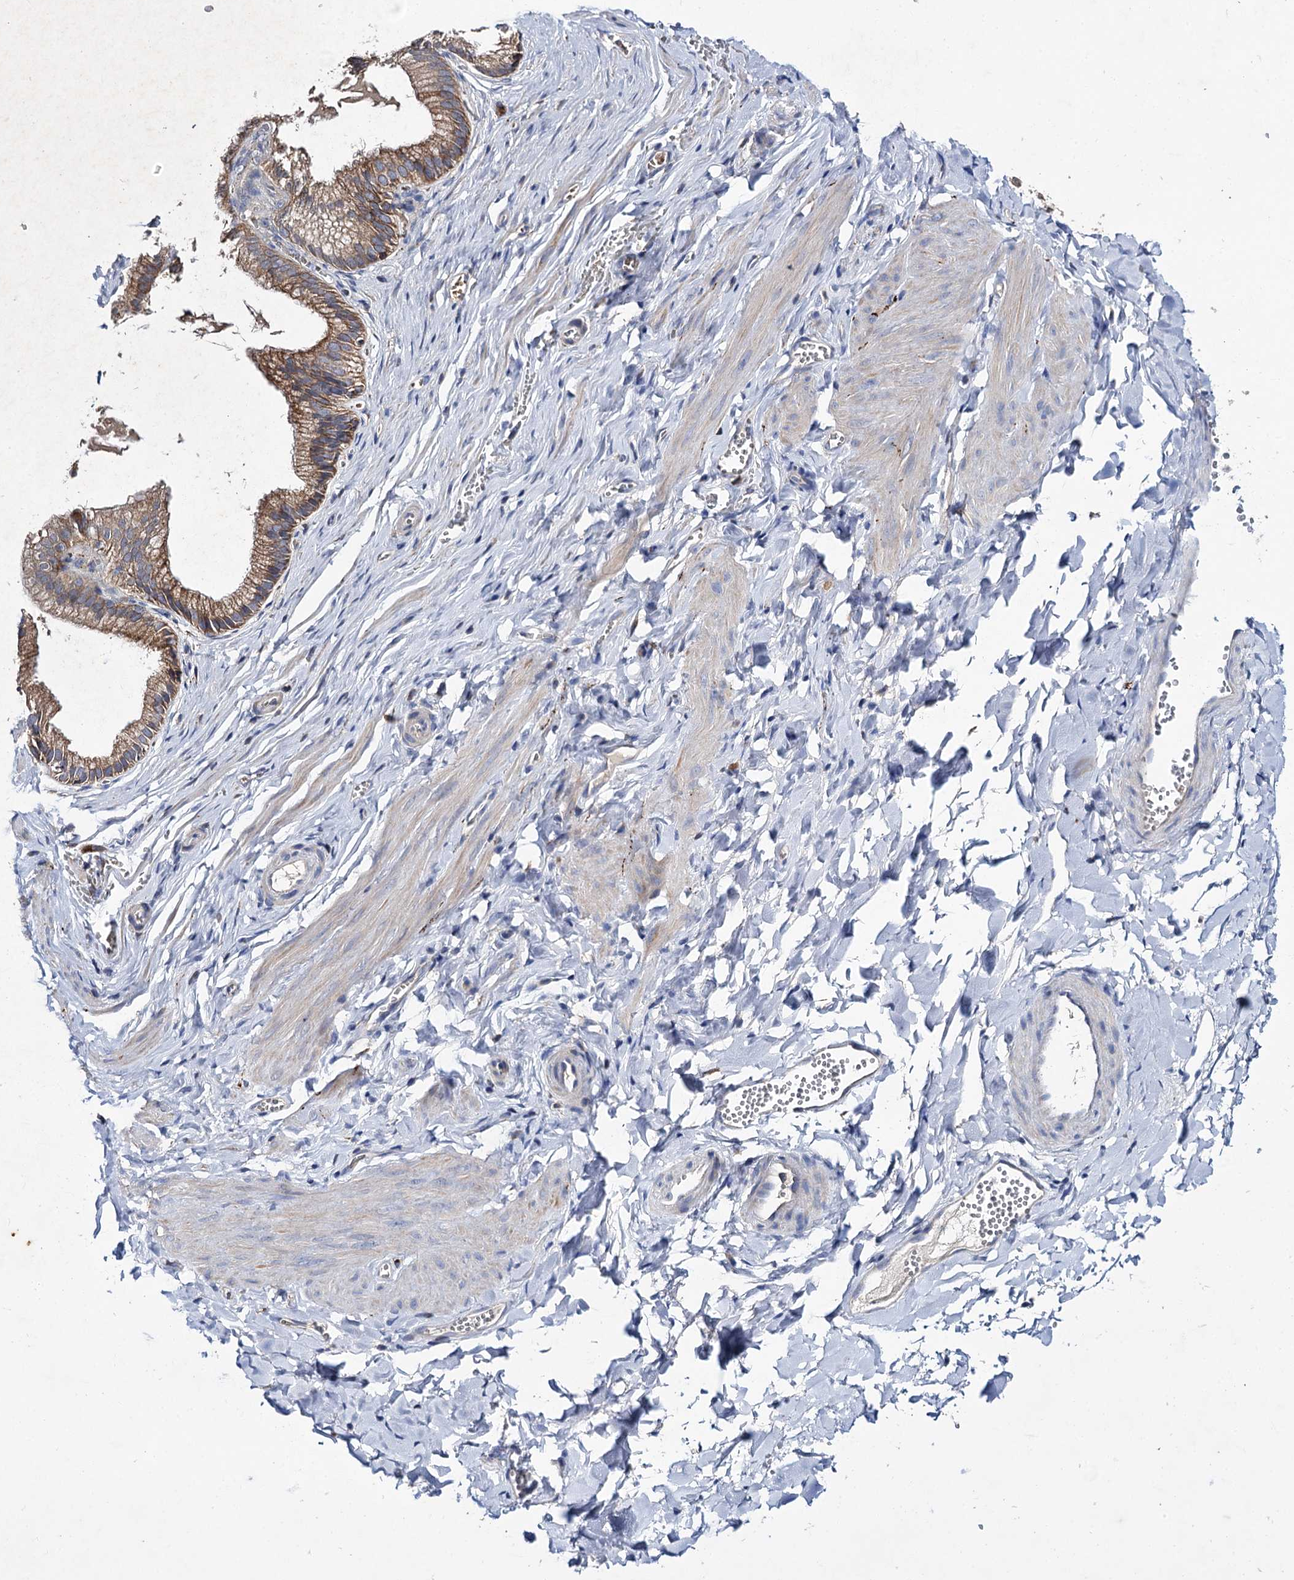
{"staining": {"intensity": "negative", "quantity": "none", "location": "none"}, "tissue": "adipose tissue", "cell_type": "Adipocytes", "image_type": "normal", "snomed": [{"axis": "morphology", "description": "Normal tissue, NOS"}, {"axis": "topography", "description": "Gallbladder"}, {"axis": "topography", "description": "Peripheral nerve tissue"}], "caption": "The image displays no significant positivity in adipocytes of adipose tissue.", "gene": "UBASH3B", "patient": {"sex": "male", "age": 38}}